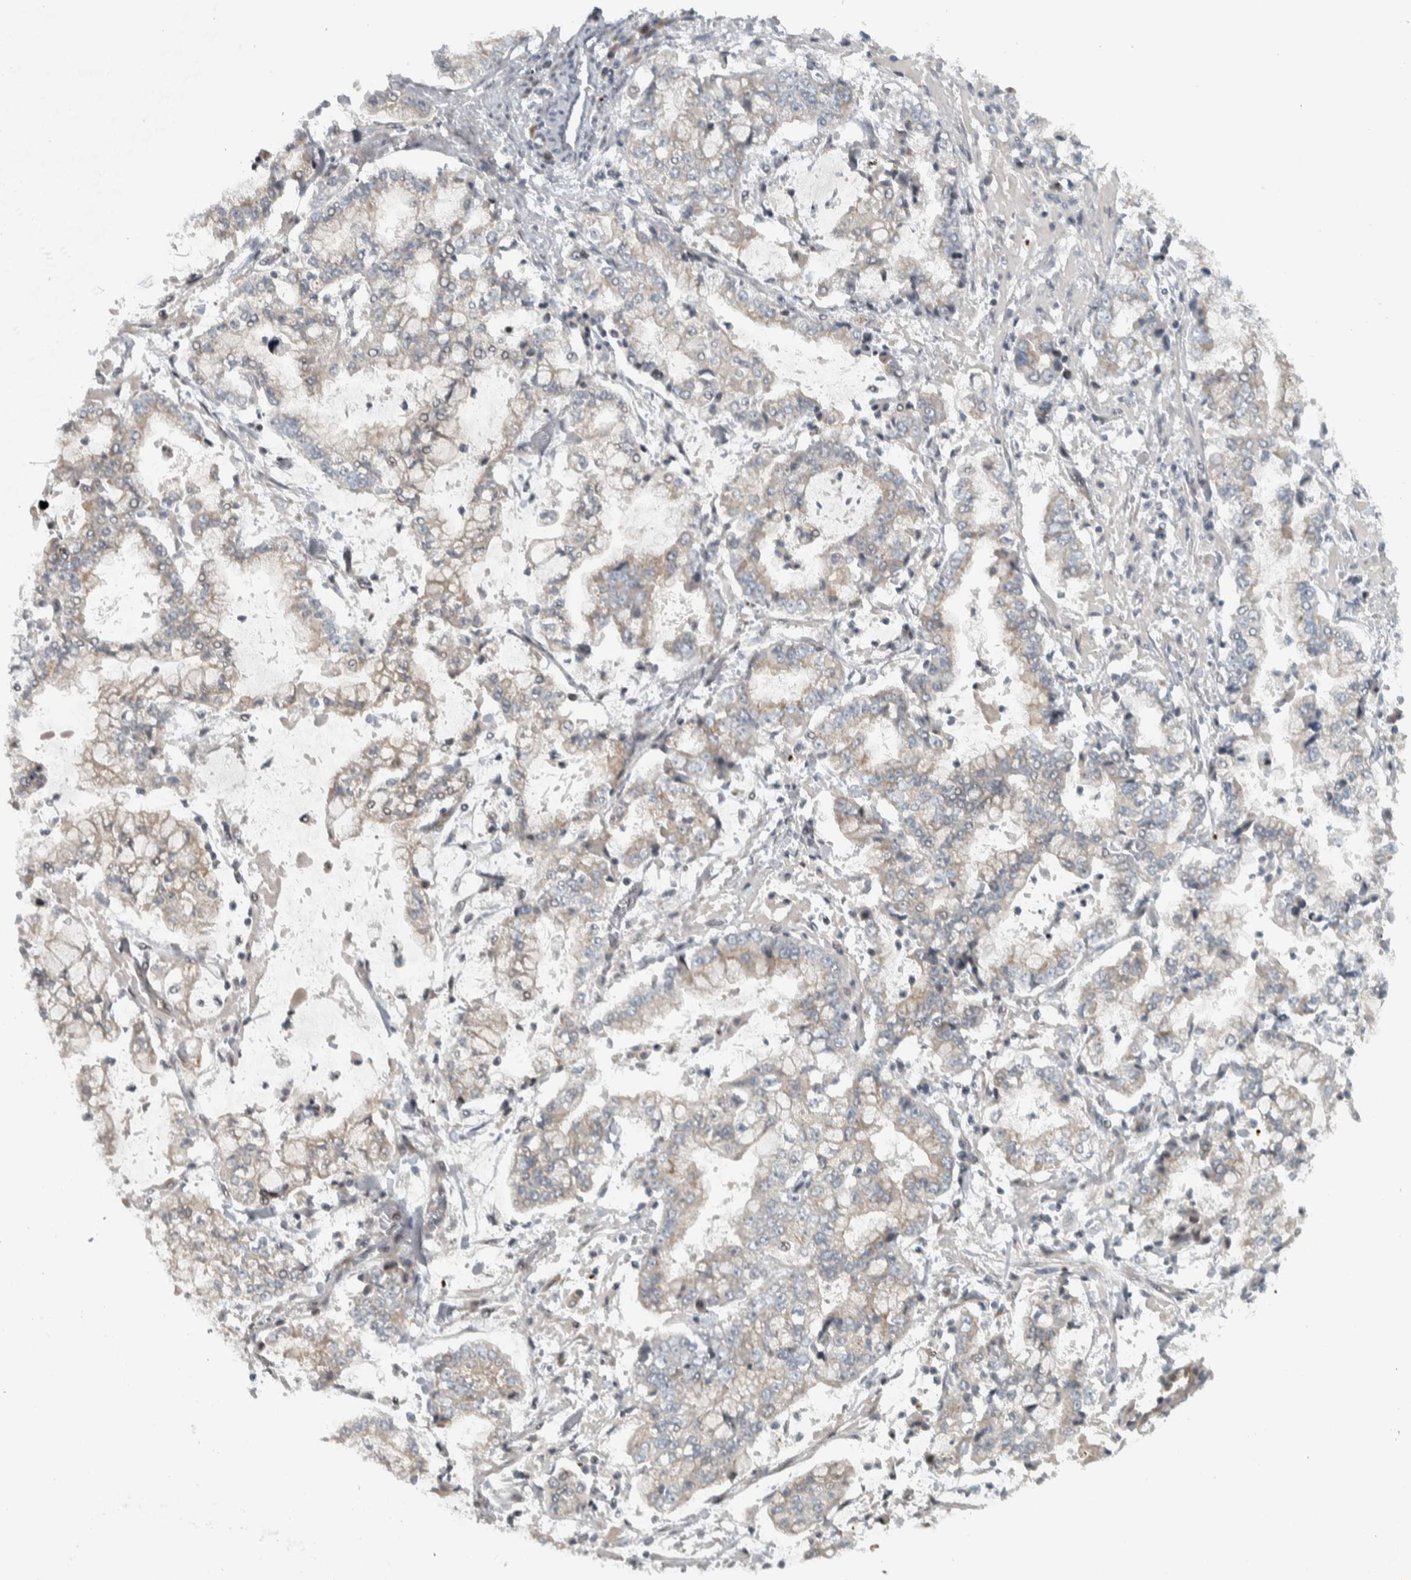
{"staining": {"intensity": "weak", "quantity": "<25%", "location": "cytoplasmic/membranous"}, "tissue": "stomach cancer", "cell_type": "Tumor cells", "image_type": "cancer", "snomed": [{"axis": "morphology", "description": "Adenocarcinoma, NOS"}, {"axis": "topography", "description": "Stomach"}], "caption": "DAB immunohistochemical staining of human stomach adenocarcinoma displays no significant expression in tumor cells.", "gene": "NAPG", "patient": {"sex": "male", "age": 76}}